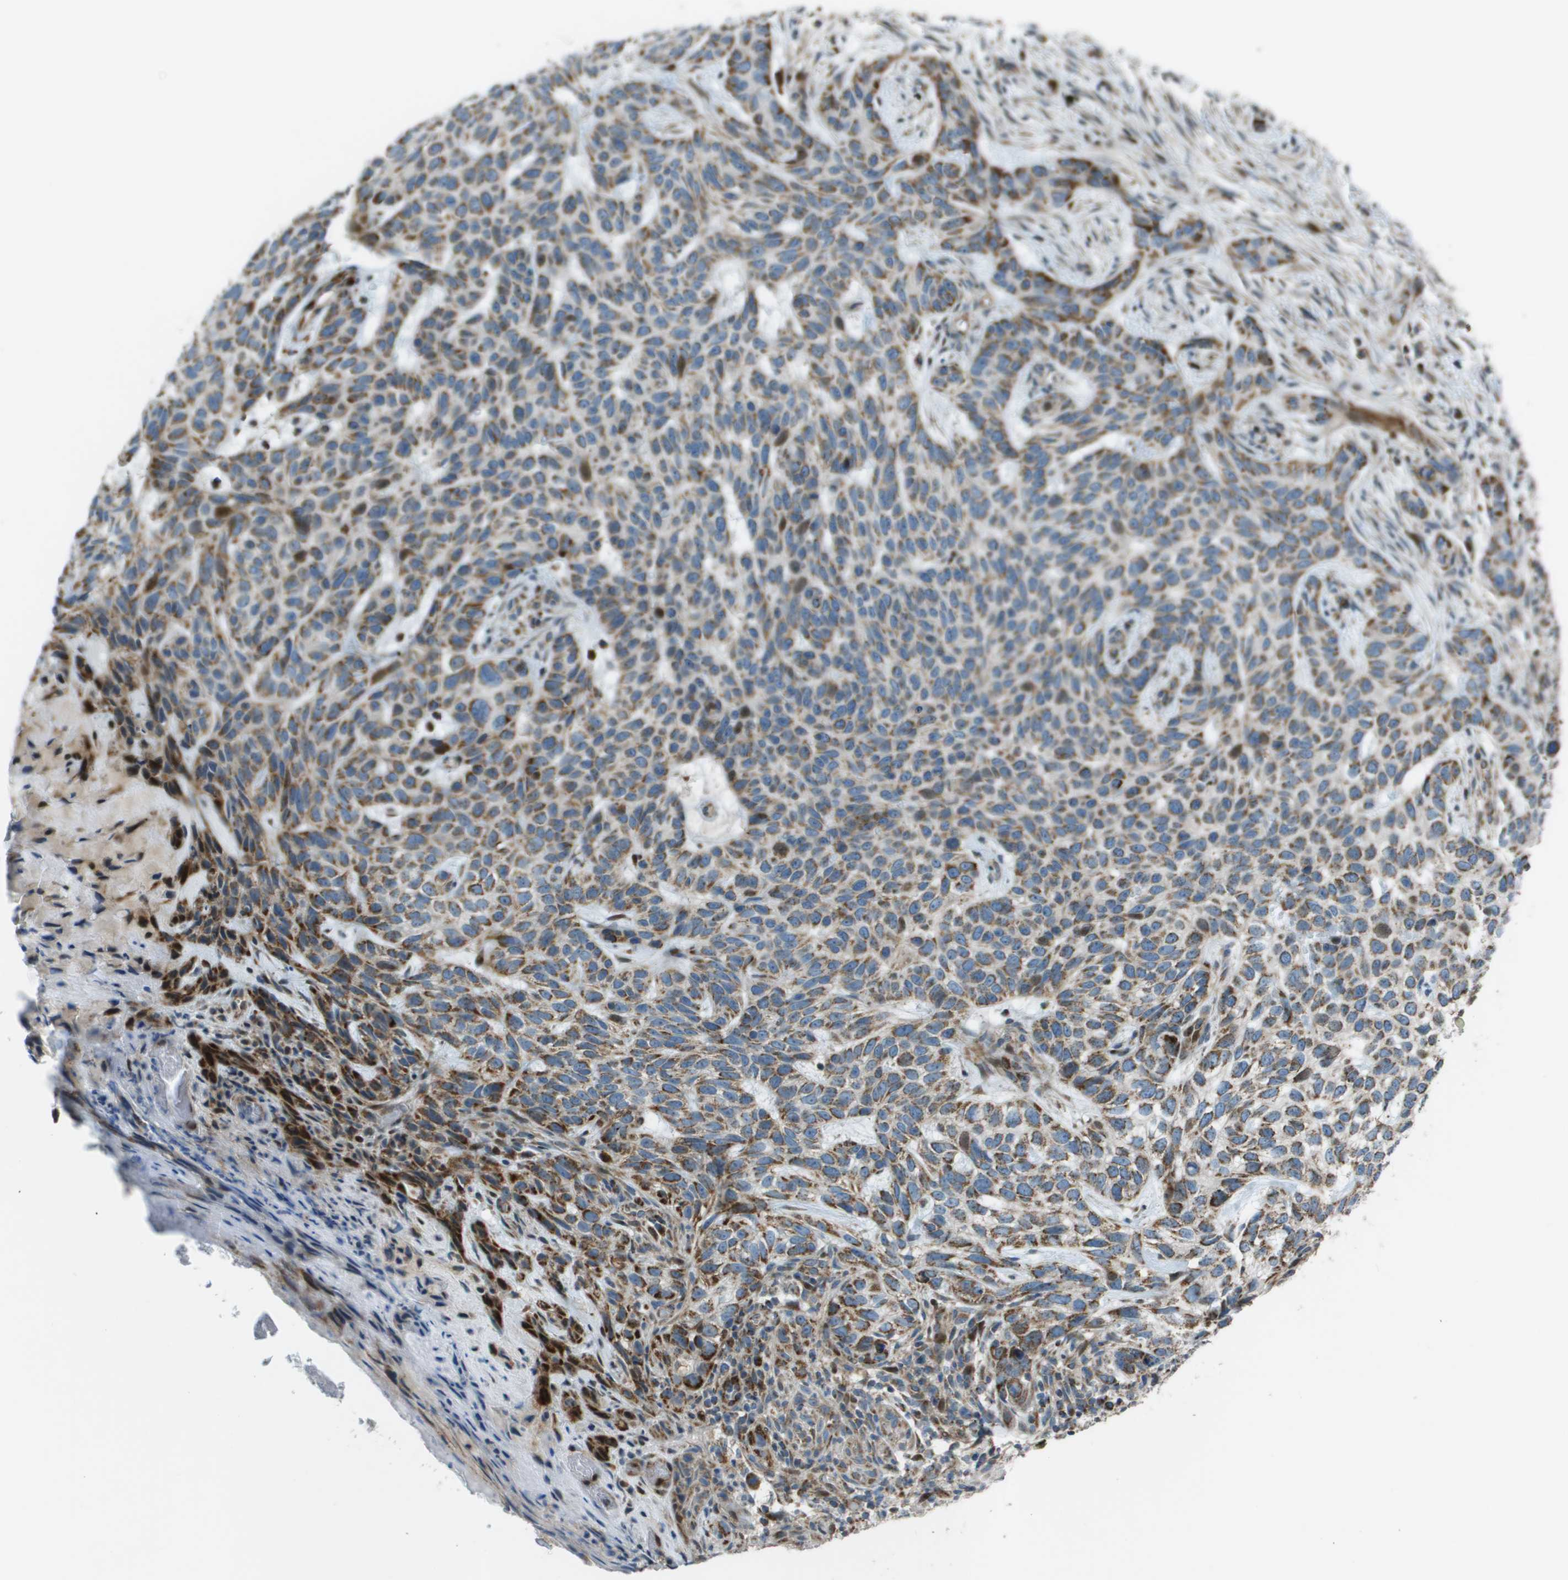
{"staining": {"intensity": "moderate", "quantity": ">75%", "location": "cytoplasmic/membranous"}, "tissue": "skin cancer", "cell_type": "Tumor cells", "image_type": "cancer", "snomed": [{"axis": "morphology", "description": "Normal tissue, NOS"}, {"axis": "morphology", "description": "Basal cell carcinoma"}, {"axis": "topography", "description": "Skin"}], "caption": "A micrograph of human skin cancer (basal cell carcinoma) stained for a protein exhibits moderate cytoplasmic/membranous brown staining in tumor cells. (DAB (3,3'-diaminobenzidine) IHC with brightfield microscopy, high magnification).", "gene": "MGAT3", "patient": {"sex": "male", "age": 79}}